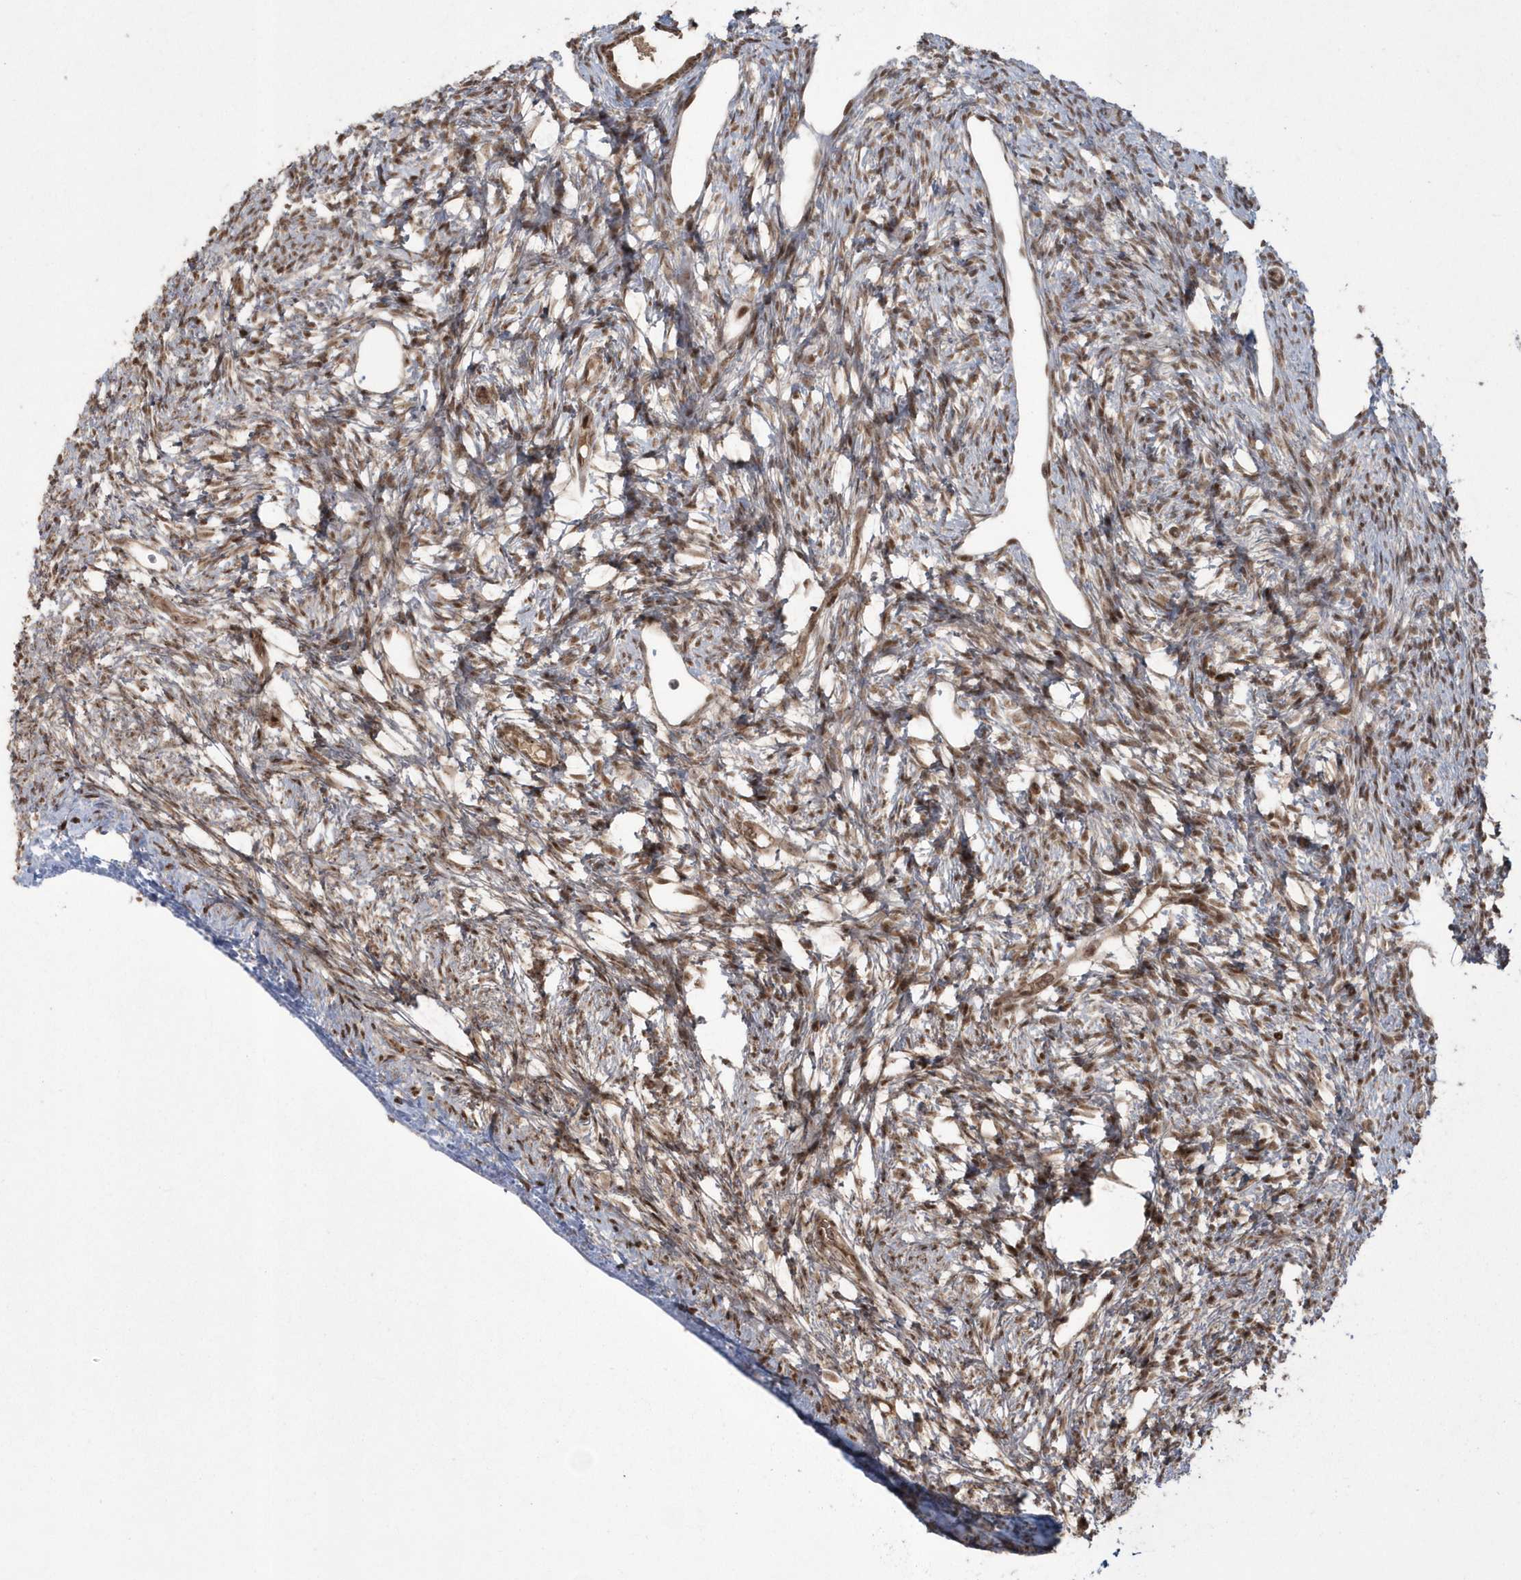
{"staining": {"intensity": "moderate", "quantity": ">75%", "location": "cytoplasmic/membranous,nuclear"}, "tissue": "ovary", "cell_type": "Follicle cells", "image_type": "normal", "snomed": [{"axis": "morphology", "description": "Normal tissue, NOS"}, {"axis": "topography", "description": "Ovary"}], "caption": "Benign ovary was stained to show a protein in brown. There is medium levels of moderate cytoplasmic/membranous,nuclear positivity in about >75% of follicle cells.", "gene": "EPB41L4A", "patient": {"sex": "female", "age": 33}}